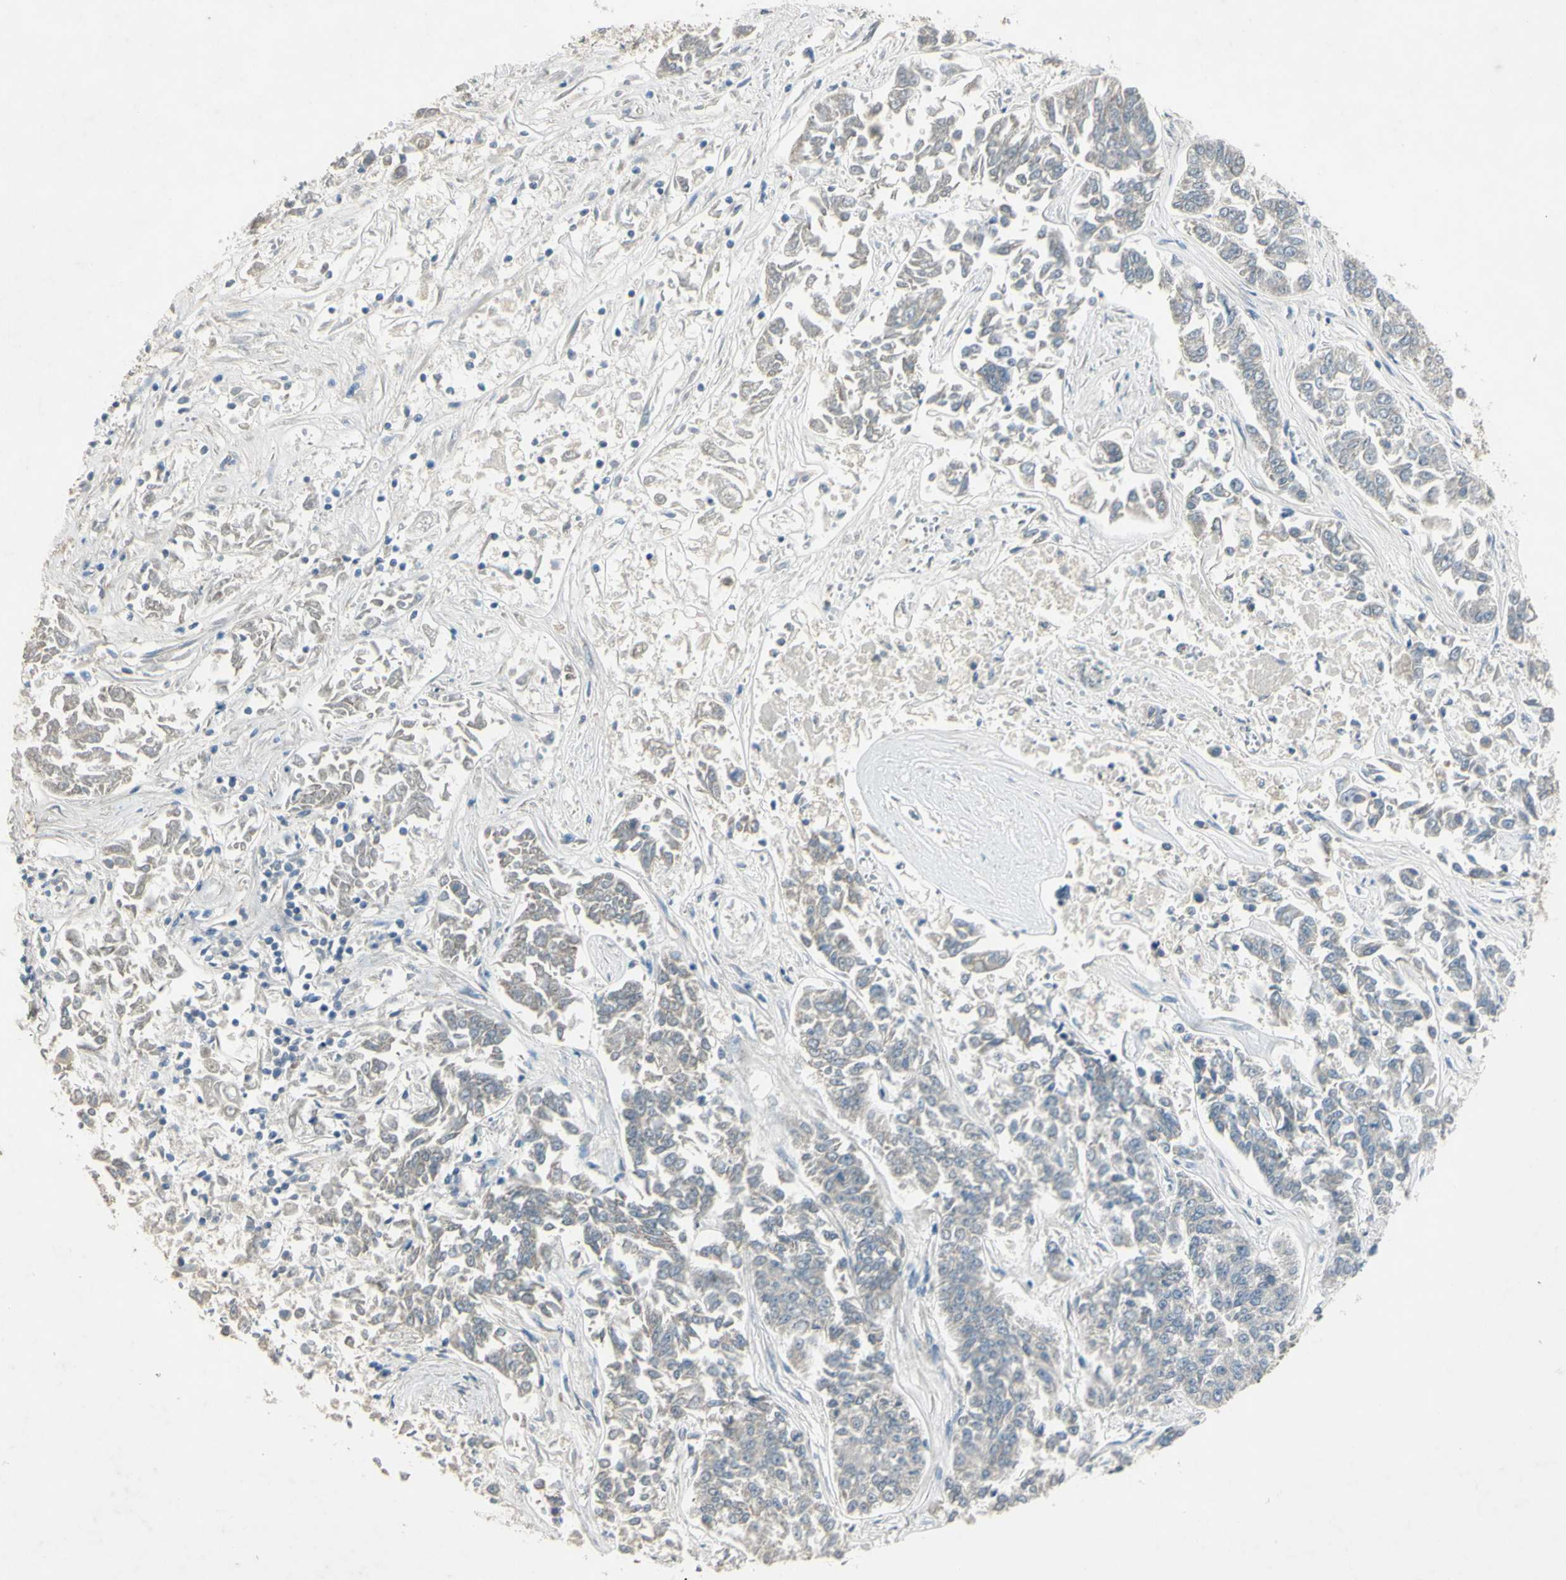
{"staining": {"intensity": "negative", "quantity": "none", "location": "none"}, "tissue": "lung cancer", "cell_type": "Tumor cells", "image_type": "cancer", "snomed": [{"axis": "morphology", "description": "Adenocarcinoma, NOS"}, {"axis": "topography", "description": "Lung"}], "caption": "Lung adenocarcinoma stained for a protein using IHC reveals no staining tumor cells.", "gene": "AATK", "patient": {"sex": "male", "age": 84}}